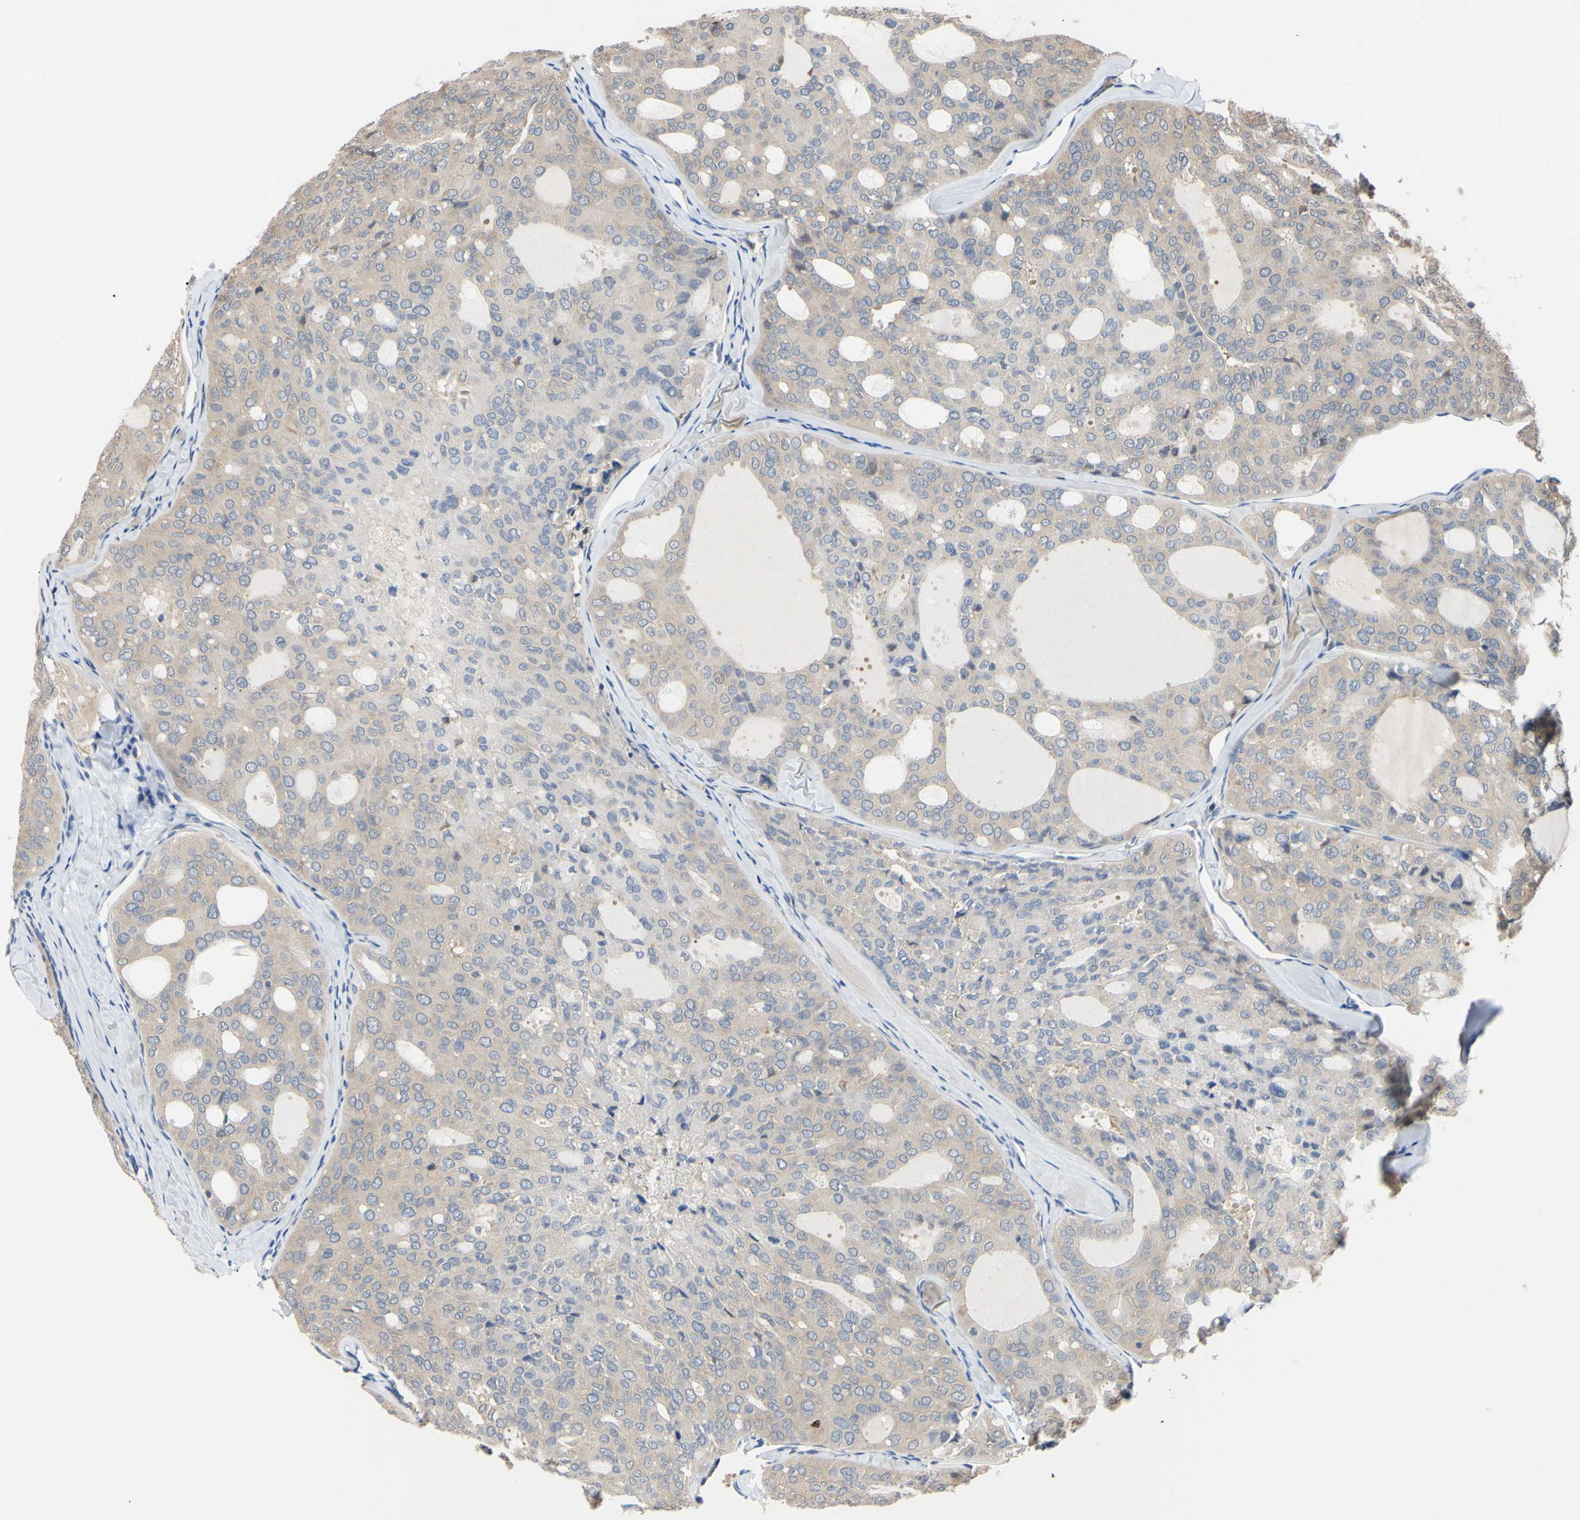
{"staining": {"intensity": "weak", "quantity": ">75%", "location": "cytoplasmic/membranous"}, "tissue": "thyroid cancer", "cell_type": "Tumor cells", "image_type": "cancer", "snomed": [{"axis": "morphology", "description": "Follicular adenoma carcinoma, NOS"}, {"axis": "topography", "description": "Thyroid gland"}], "caption": "Weak cytoplasmic/membranous staining for a protein is present in about >75% of tumor cells of thyroid follicular adenoma carcinoma using immunohistochemistry (IHC).", "gene": "RARS1", "patient": {"sex": "male", "age": 75}}